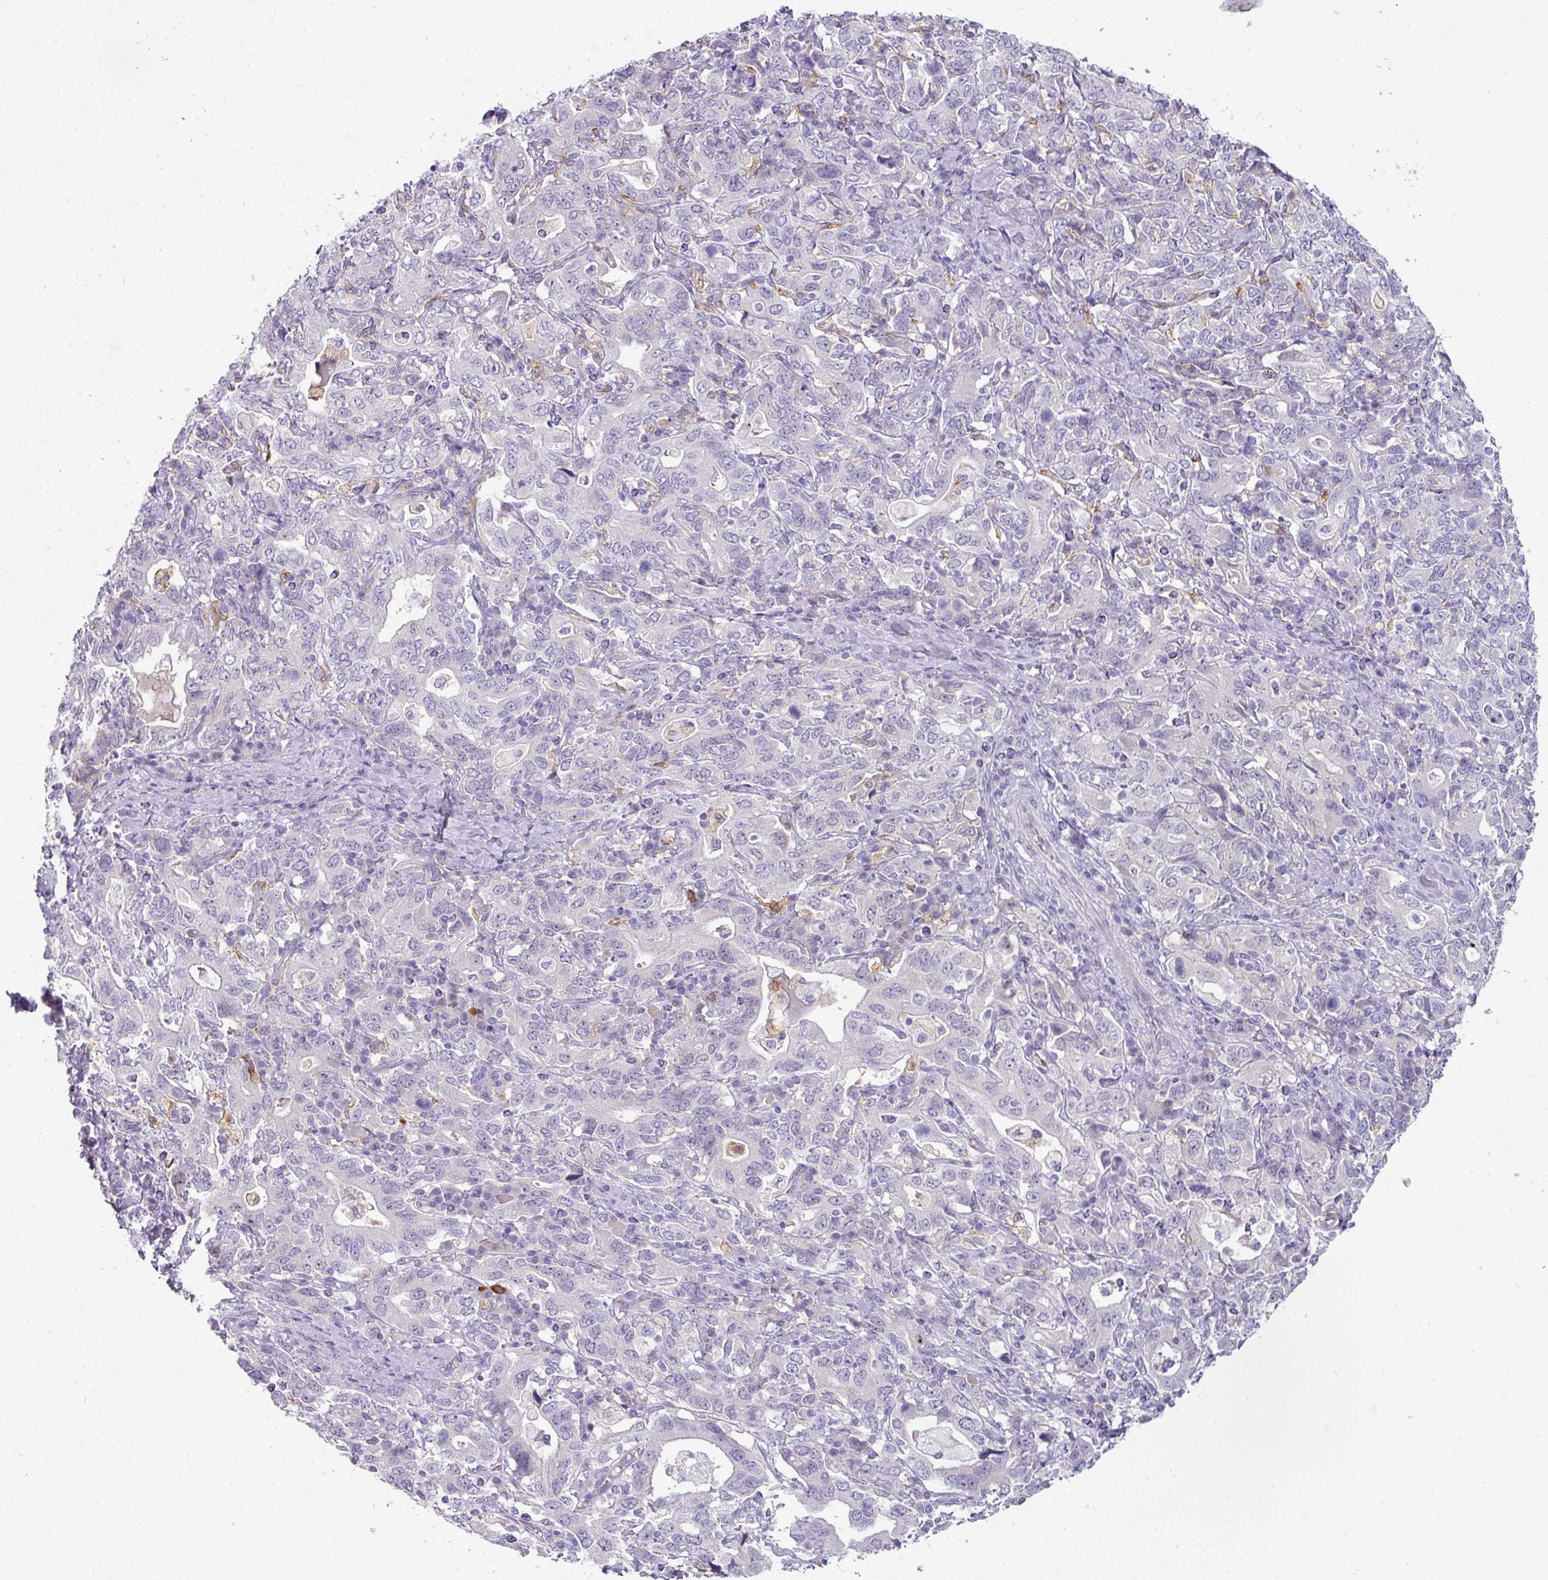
{"staining": {"intensity": "negative", "quantity": "none", "location": "none"}, "tissue": "stomach cancer", "cell_type": "Tumor cells", "image_type": "cancer", "snomed": [{"axis": "morphology", "description": "Adenocarcinoma, NOS"}, {"axis": "topography", "description": "Stomach, upper"}, {"axis": "topography", "description": "Stomach"}], "caption": "Immunohistochemistry photomicrograph of human stomach cancer (adenocarcinoma) stained for a protein (brown), which reveals no positivity in tumor cells.", "gene": "FGF17", "patient": {"sex": "male", "age": 62}}